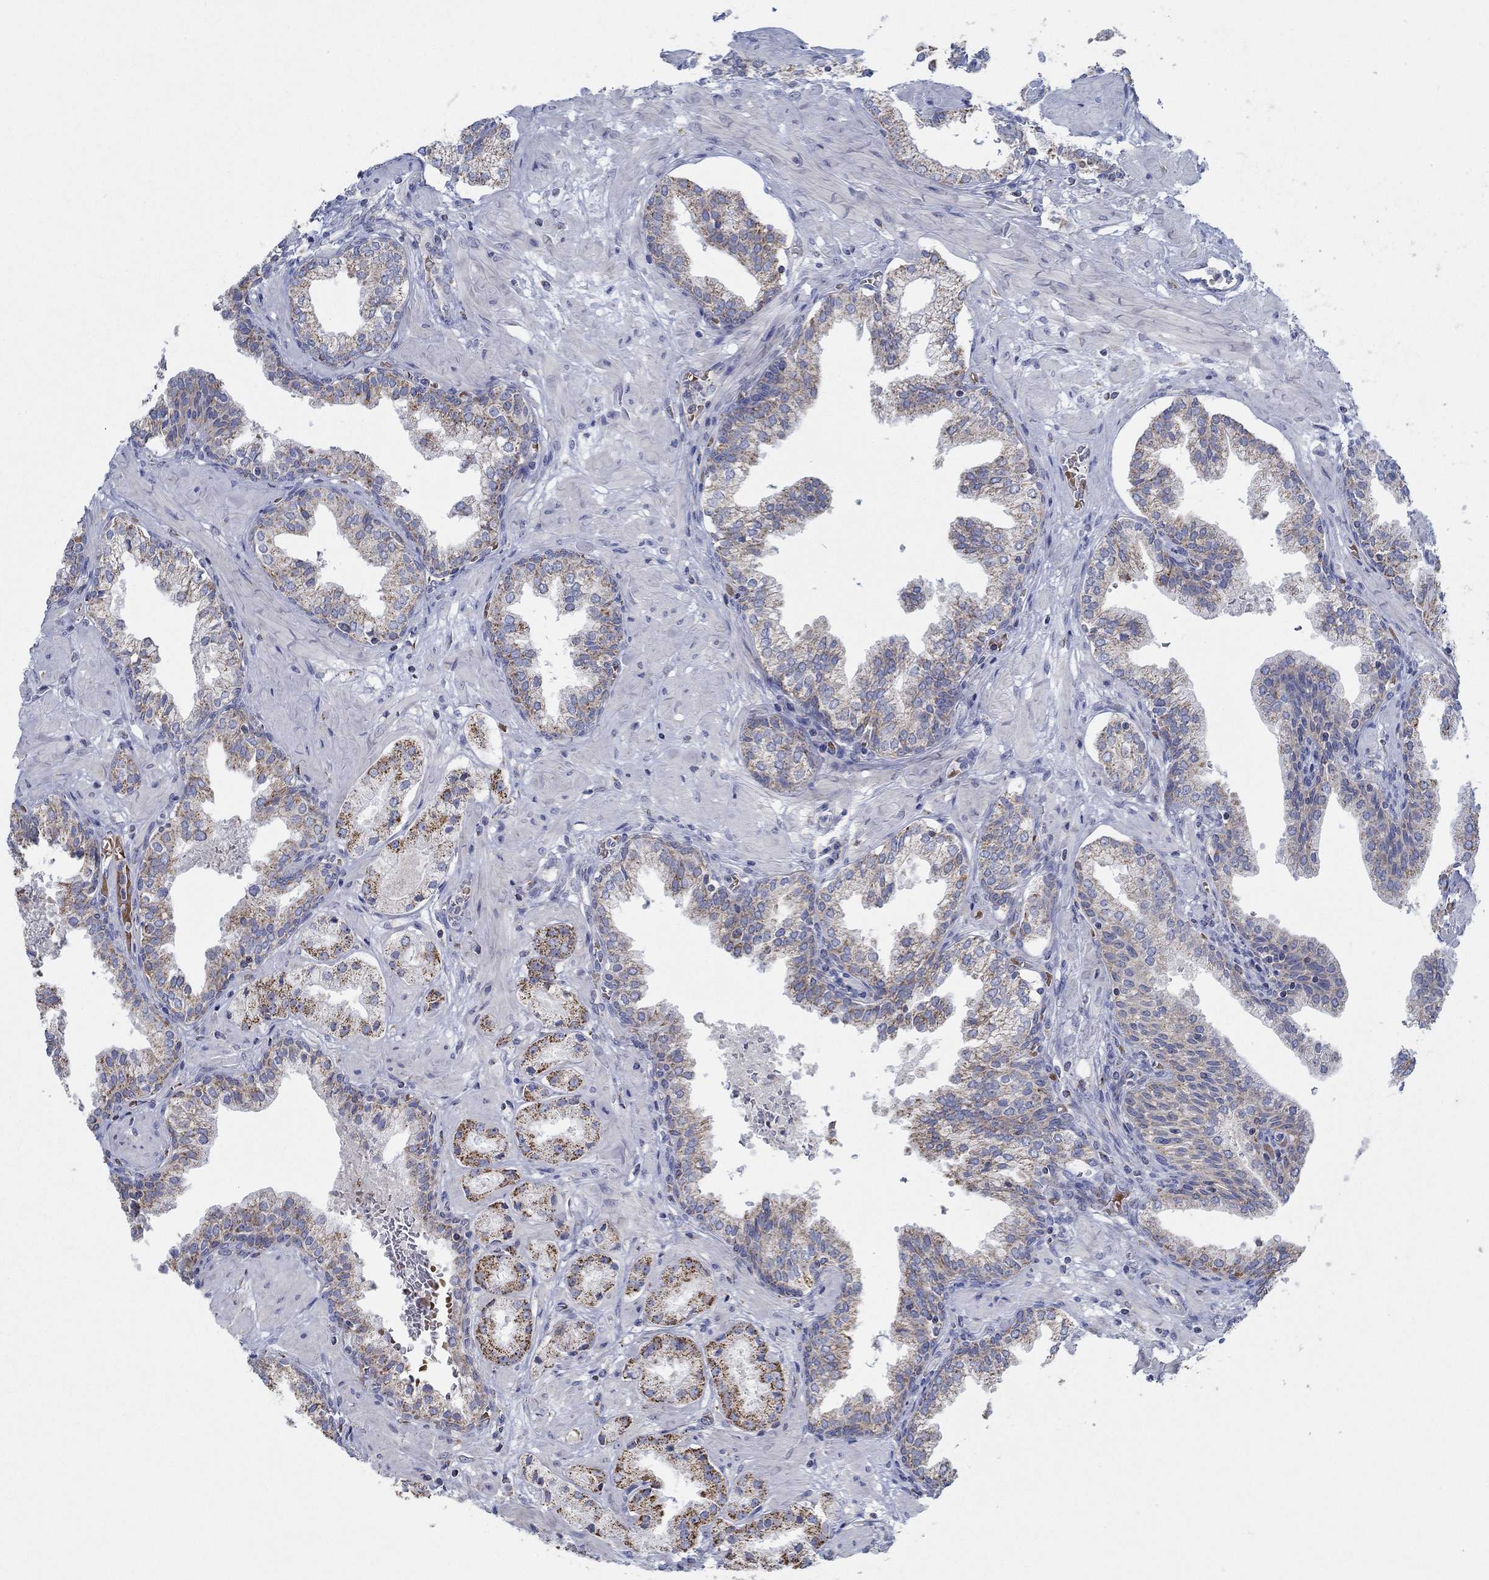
{"staining": {"intensity": "strong", "quantity": "25%-75%", "location": "cytoplasmic/membranous"}, "tissue": "prostate cancer", "cell_type": "Tumor cells", "image_type": "cancer", "snomed": [{"axis": "morphology", "description": "Adenocarcinoma, NOS"}, {"axis": "topography", "description": "Prostate and seminal vesicle, NOS"}, {"axis": "topography", "description": "Prostate"}], "caption": "About 25%-75% of tumor cells in prostate adenocarcinoma demonstrate strong cytoplasmic/membranous protein positivity as visualized by brown immunohistochemical staining.", "gene": "GLOD5", "patient": {"sex": "male", "age": 44}}